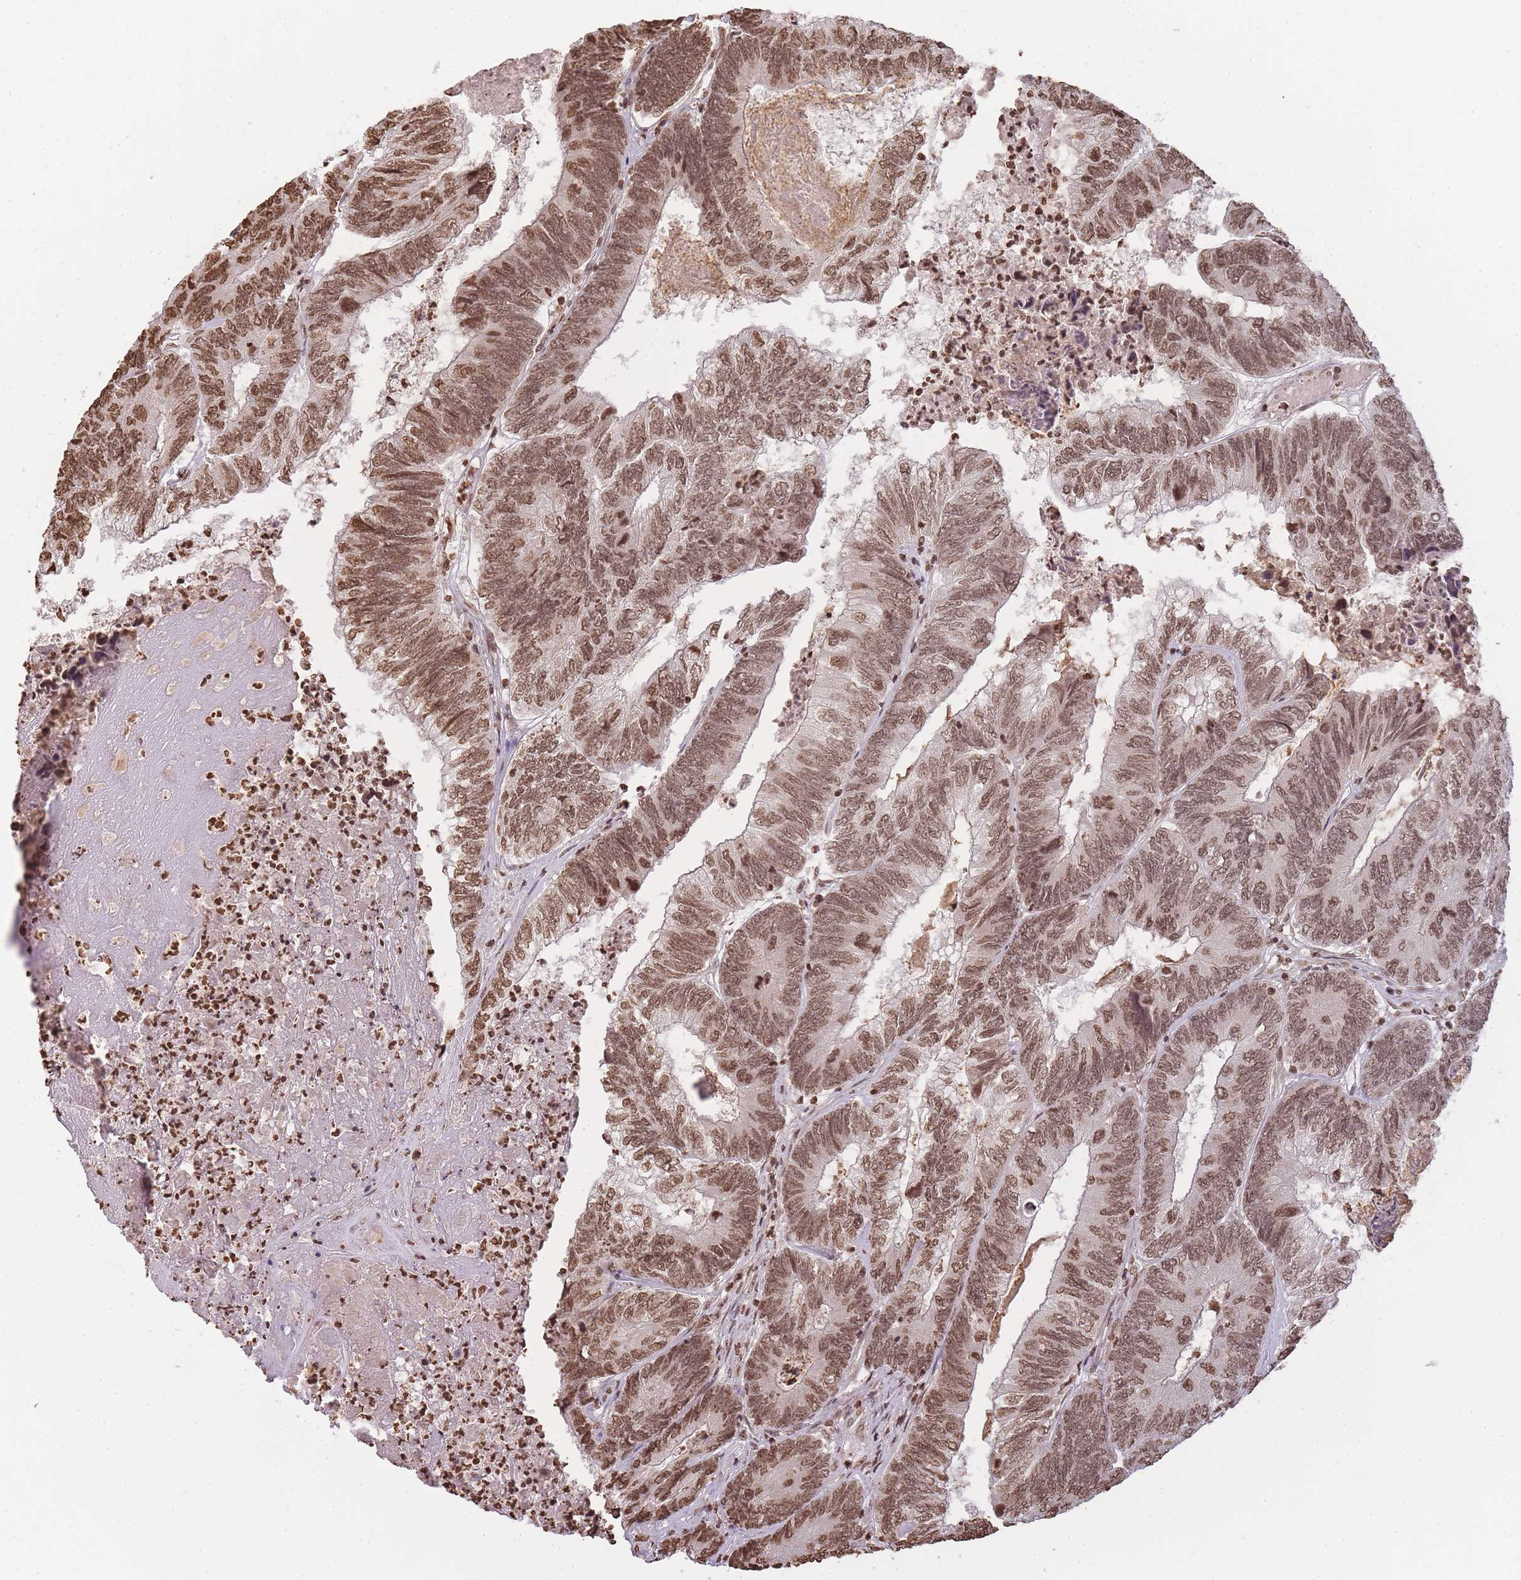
{"staining": {"intensity": "moderate", "quantity": ">75%", "location": "nuclear"}, "tissue": "colorectal cancer", "cell_type": "Tumor cells", "image_type": "cancer", "snomed": [{"axis": "morphology", "description": "Adenocarcinoma, NOS"}, {"axis": "topography", "description": "Colon"}], "caption": "Colorectal adenocarcinoma was stained to show a protein in brown. There is medium levels of moderate nuclear expression in approximately >75% of tumor cells.", "gene": "WWTR1", "patient": {"sex": "female", "age": 67}}